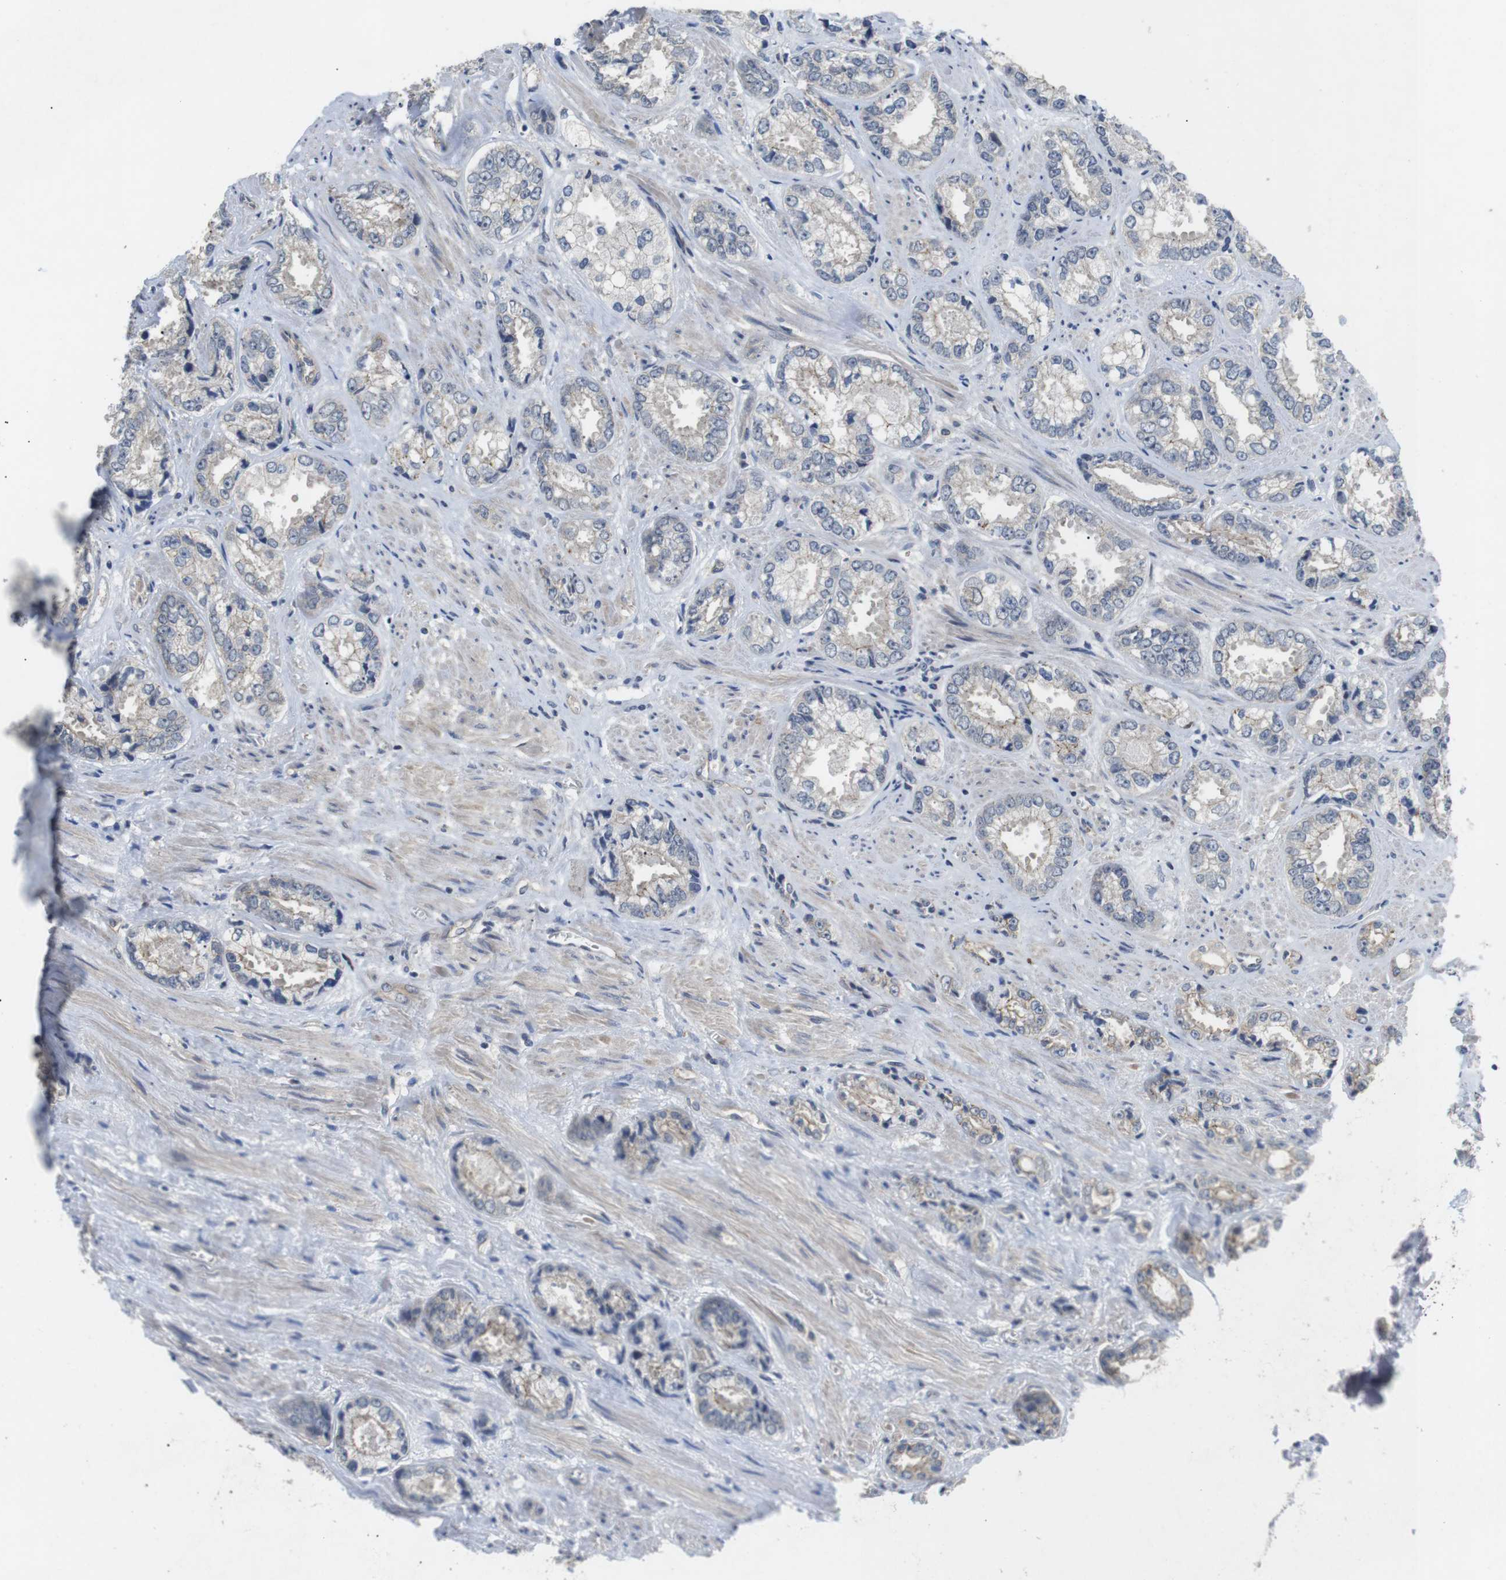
{"staining": {"intensity": "negative", "quantity": "none", "location": "none"}, "tissue": "prostate cancer", "cell_type": "Tumor cells", "image_type": "cancer", "snomed": [{"axis": "morphology", "description": "Adenocarcinoma, High grade"}, {"axis": "topography", "description": "Prostate"}], "caption": "Tumor cells are negative for brown protein staining in prostate adenocarcinoma (high-grade).", "gene": "NECTIN1", "patient": {"sex": "male", "age": 61}}